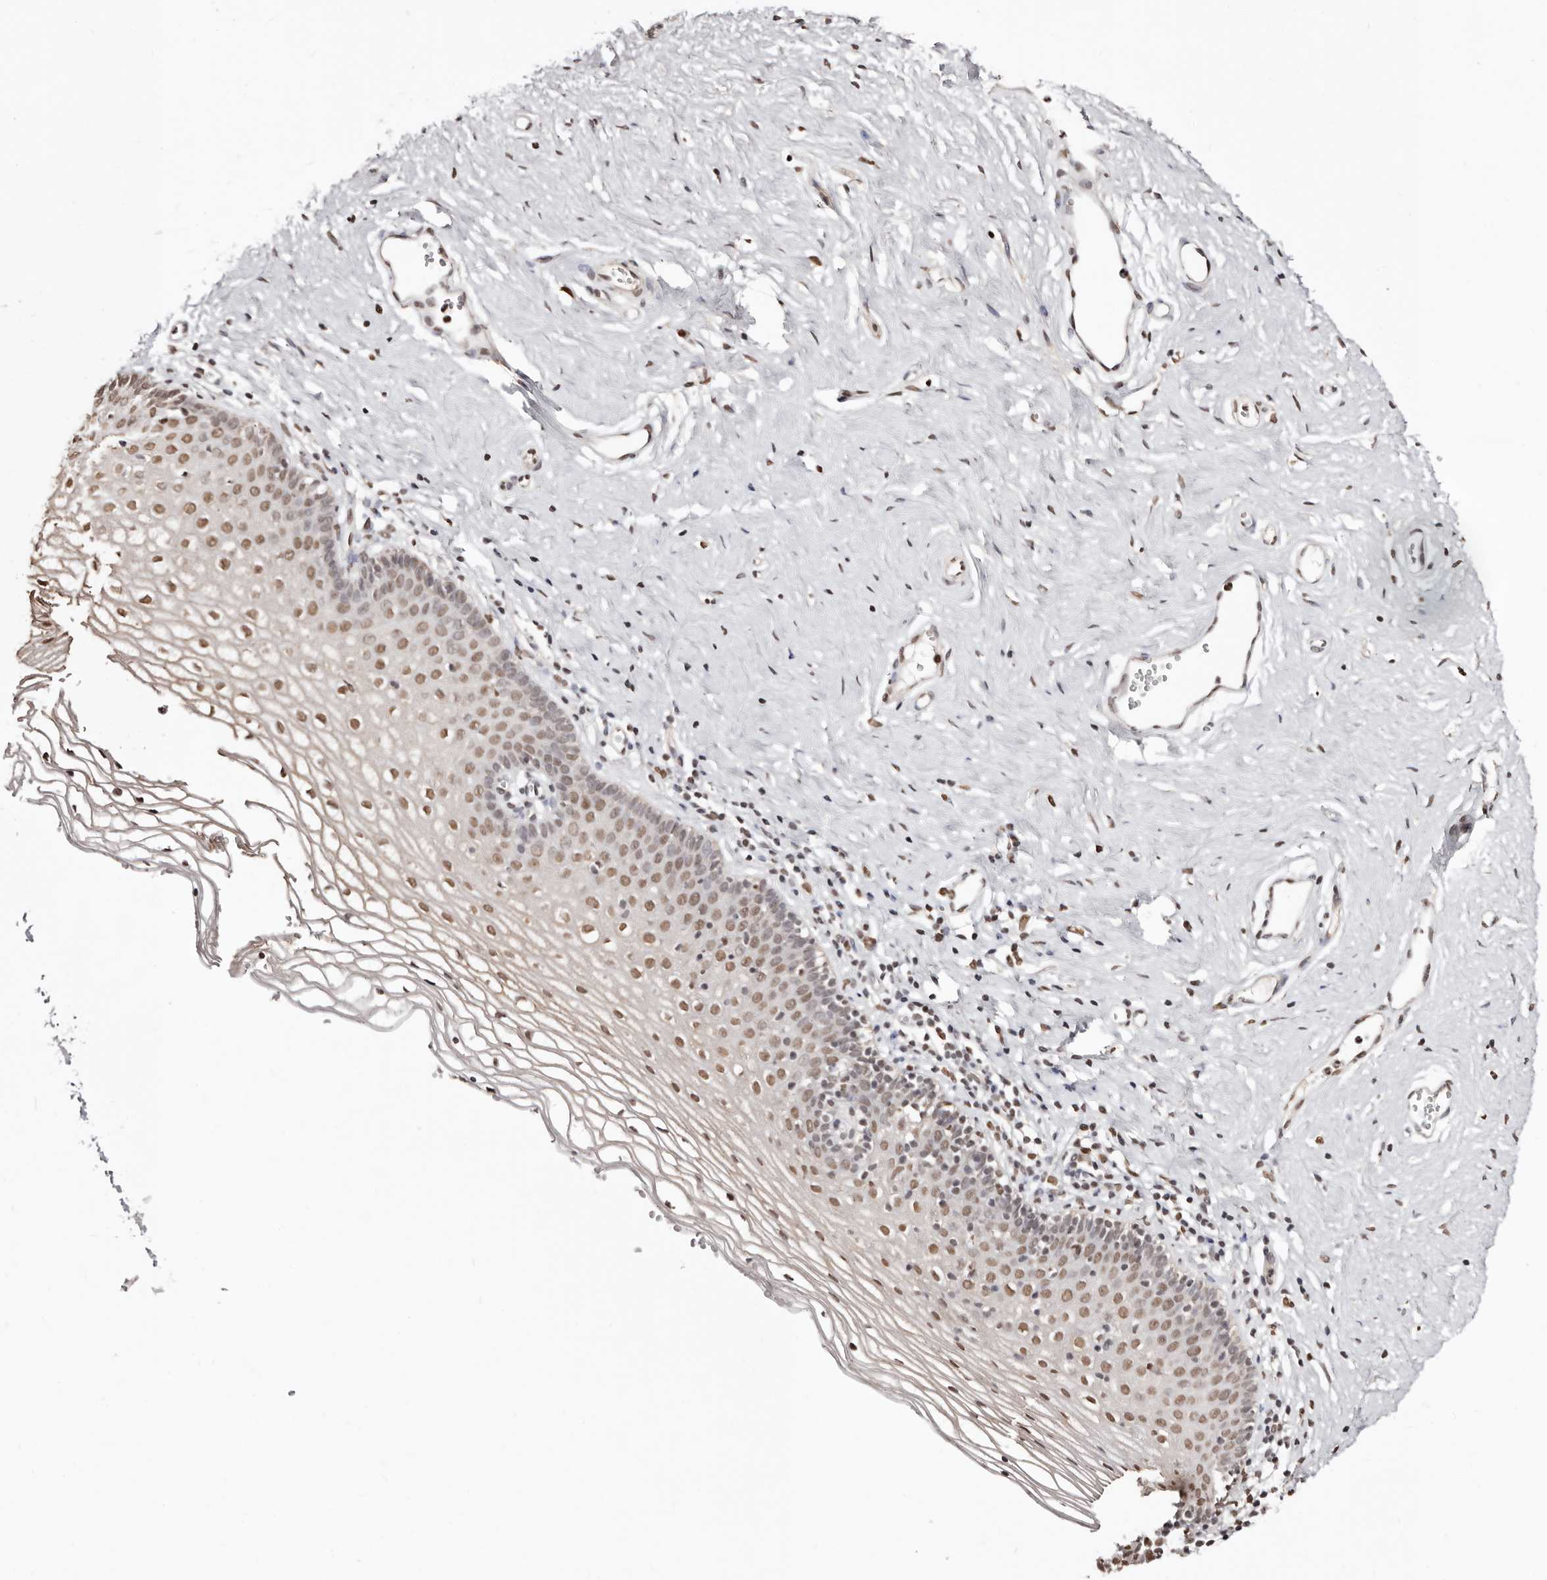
{"staining": {"intensity": "moderate", "quantity": ">75%", "location": "nuclear"}, "tissue": "vagina", "cell_type": "Squamous epithelial cells", "image_type": "normal", "snomed": [{"axis": "morphology", "description": "Normal tissue, NOS"}, {"axis": "topography", "description": "Vagina"}], "caption": "Immunohistochemistry staining of normal vagina, which reveals medium levels of moderate nuclear expression in about >75% of squamous epithelial cells indicating moderate nuclear protein staining. The staining was performed using DAB (3,3'-diaminobenzidine) (brown) for protein detection and nuclei were counterstained in hematoxylin (blue).", "gene": "BICRAL", "patient": {"sex": "female", "age": 32}}